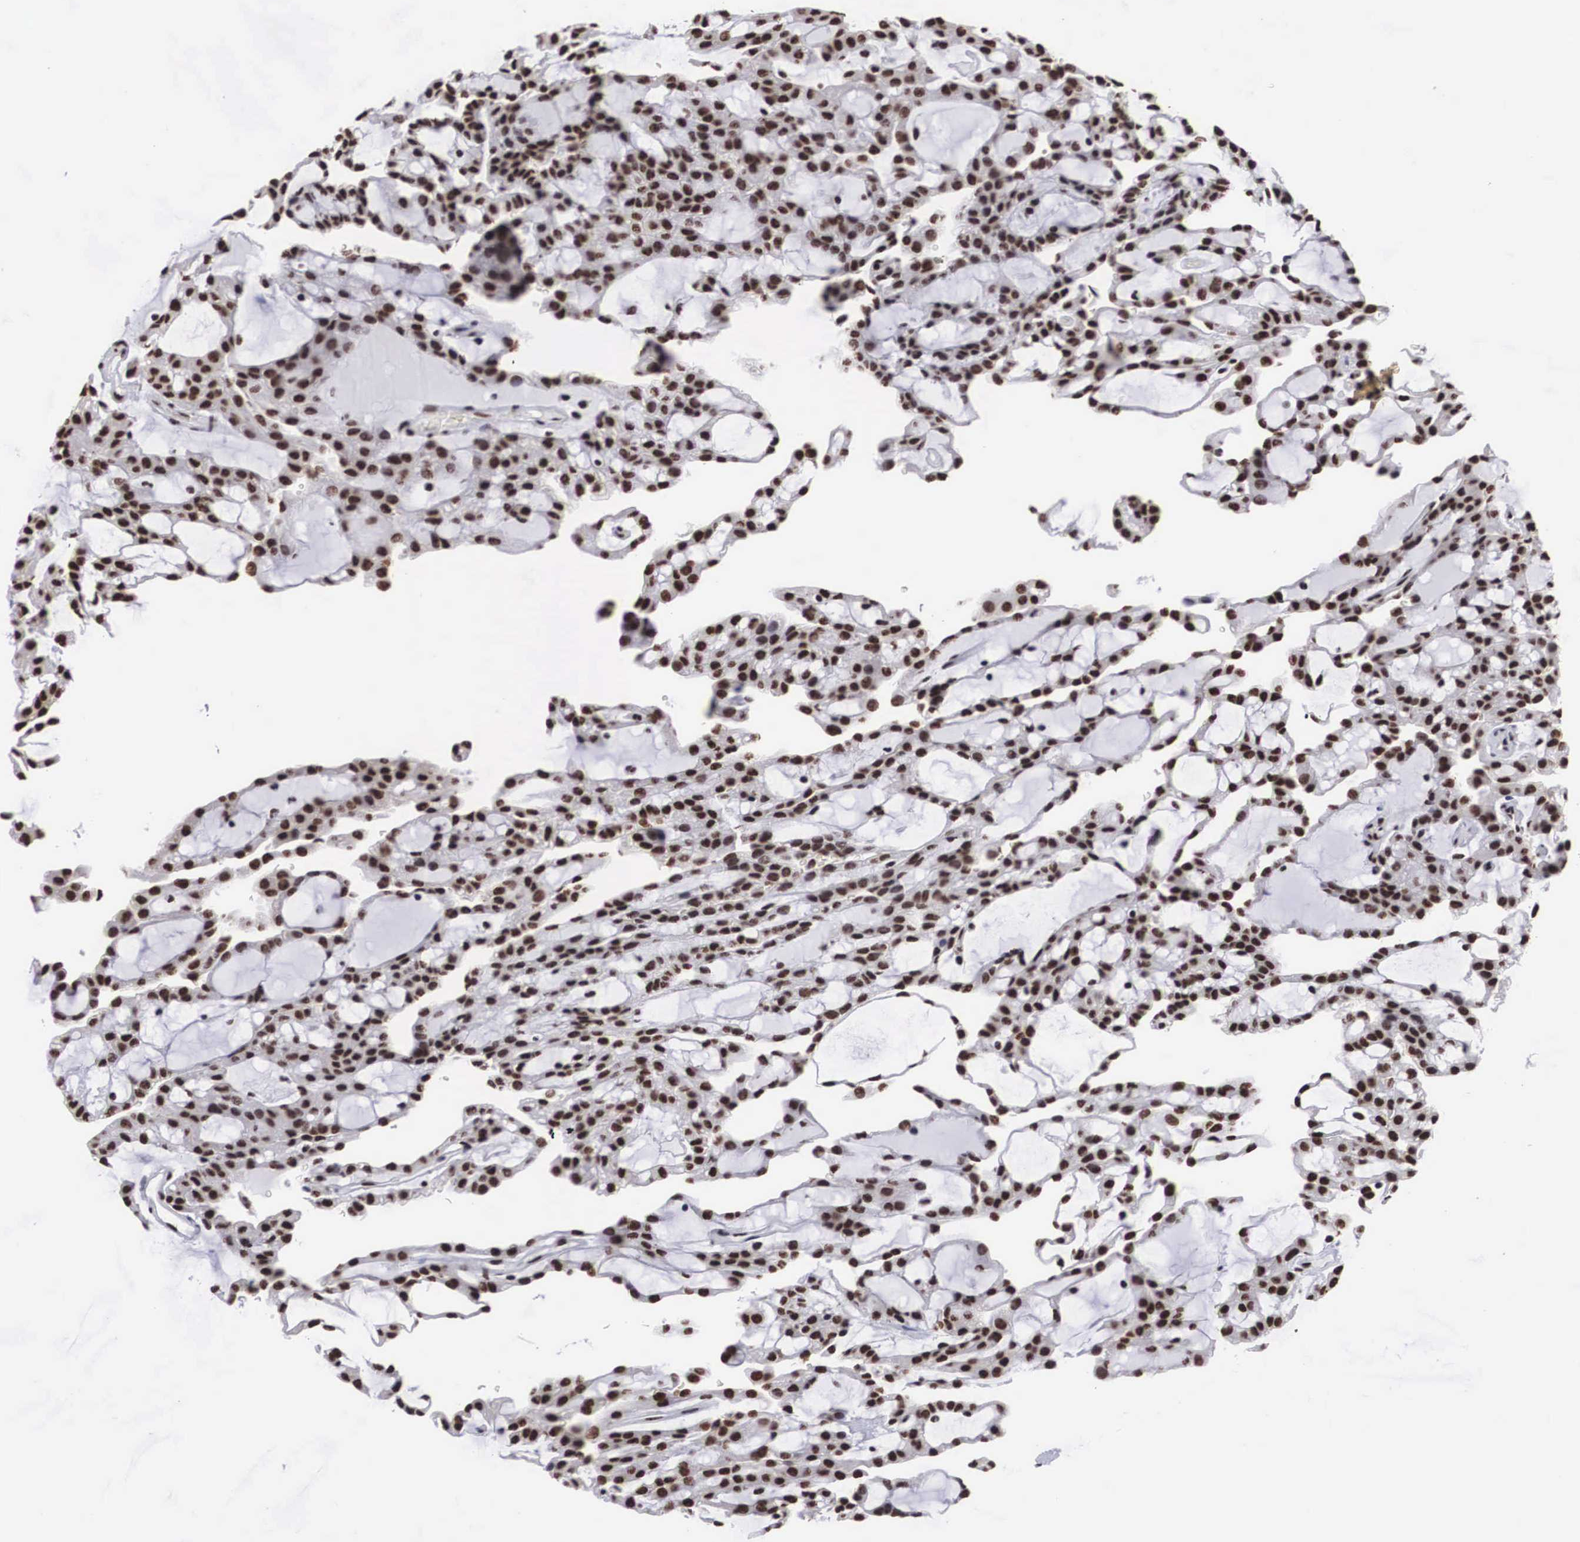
{"staining": {"intensity": "moderate", "quantity": ">75%", "location": "nuclear"}, "tissue": "renal cancer", "cell_type": "Tumor cells", "image_type": "cancer", "snomed": [{"axis": "morphology", "description": "Adenocarcinoma, NOS"}, {"axis": "topography", "description": "Kidney"}], "caption": "Immunohistochemistry image of neoplastic tissue: human renal adenocarcinoma stained using IHC shows medium levels of moderate protein expression localized specifically in the nuclear of tumor cells, appearing as a nuclear brown color.", "gene": "ACIN1", "patient": {"sex": "male", "age": 63}}